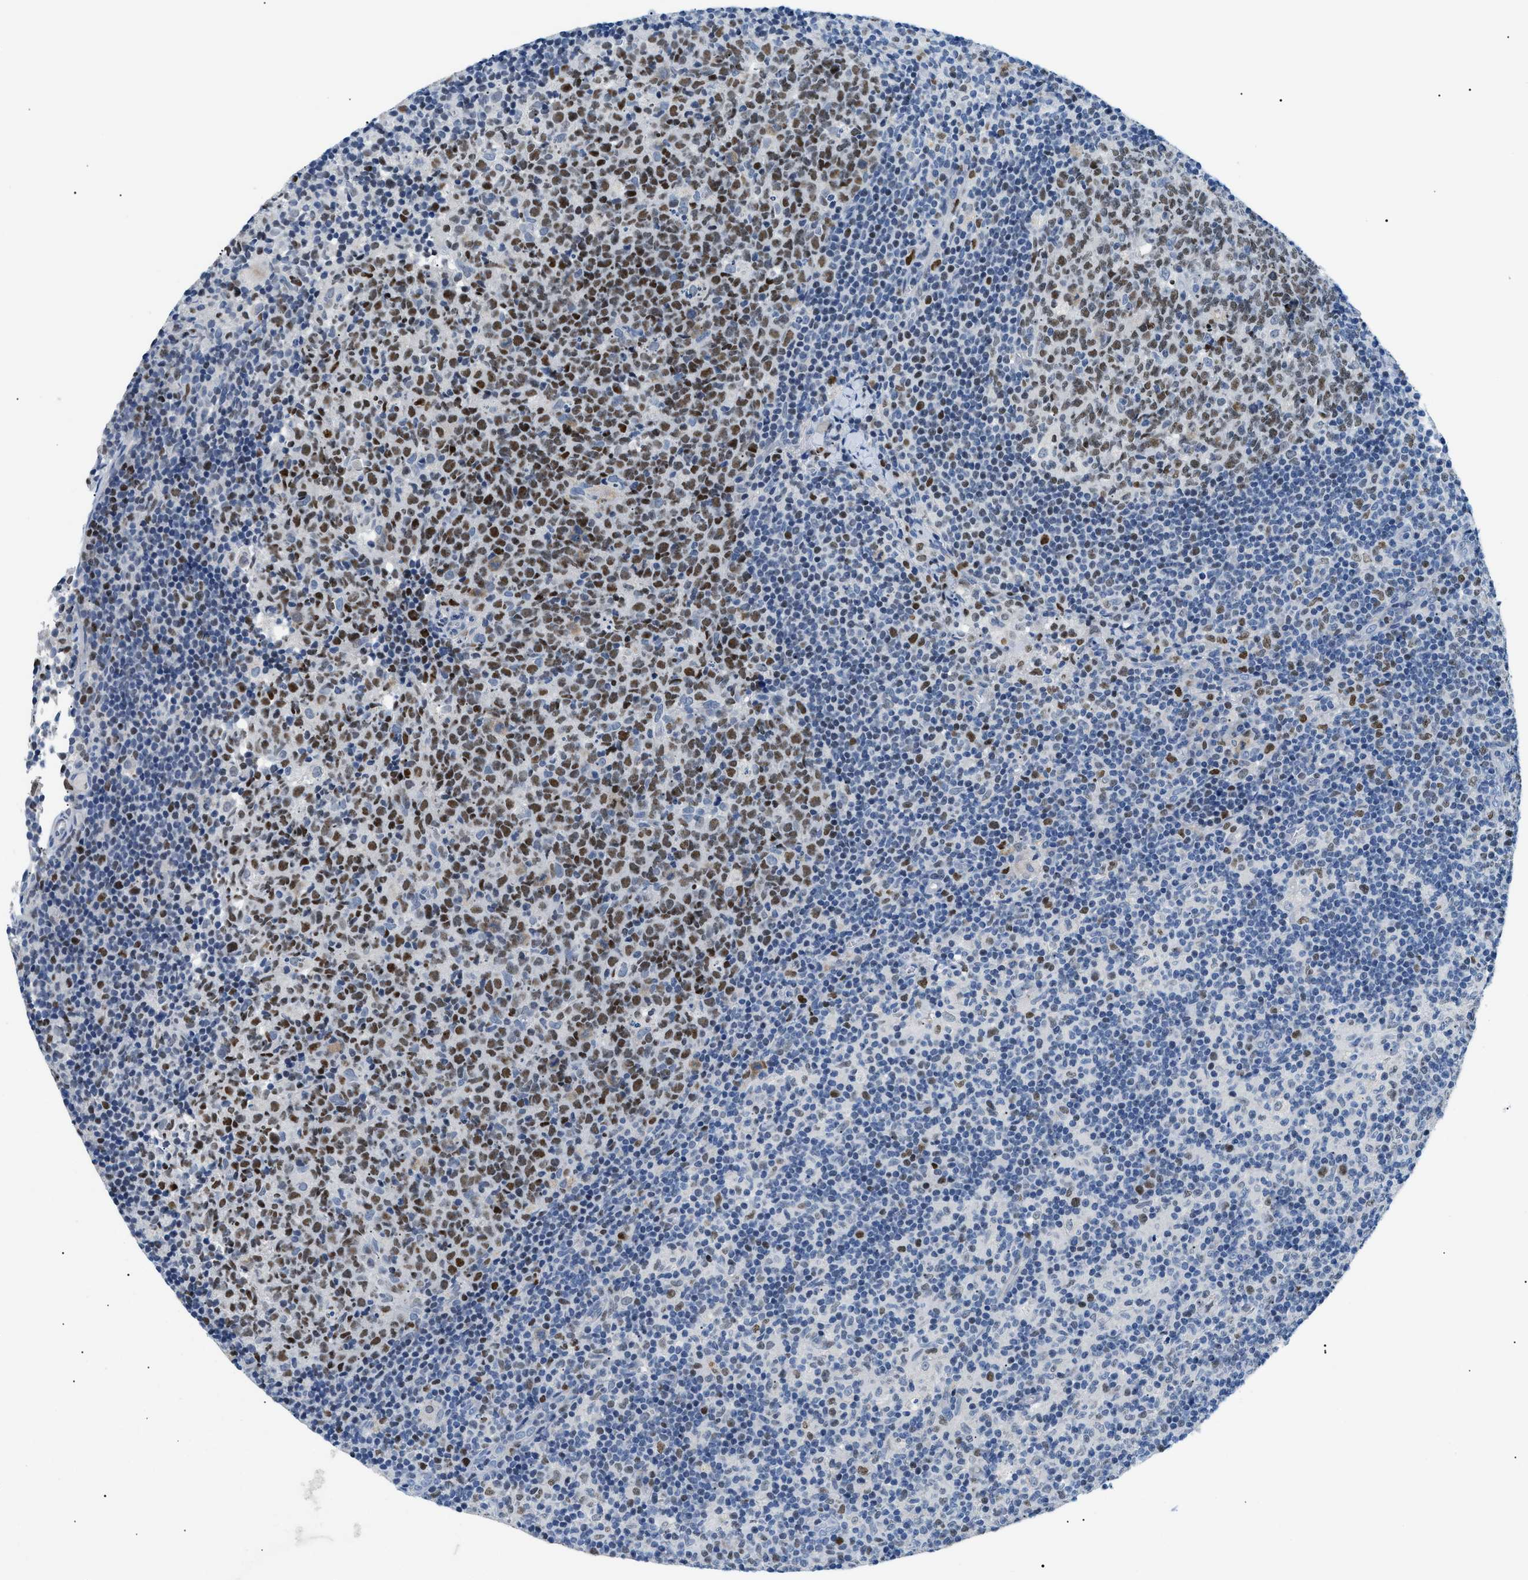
{"staining": {"intensity": "moderate", "quantity": ">75%", "location": "nuclear"}, "tissue": "lymph node", "cell_type": "Germinal center cells", "image_type": "normal", "snomed": [{"axis": "morphology", "description": "Normal tissue, NOS"}, {"axis": "morphology", "description": "Inflammation, NOS"}, {"axis": "topography", "description": "Lymph node"}], "caption": "An image of human lymph node stained for a protein reveals moderate nuclear brown staining in germinal center cells. (brown staining indicates protein expression, while blue staining denotes nuclei).", "gene": "SMARCC1", "patient": {"sex": "male", "age": 55}}